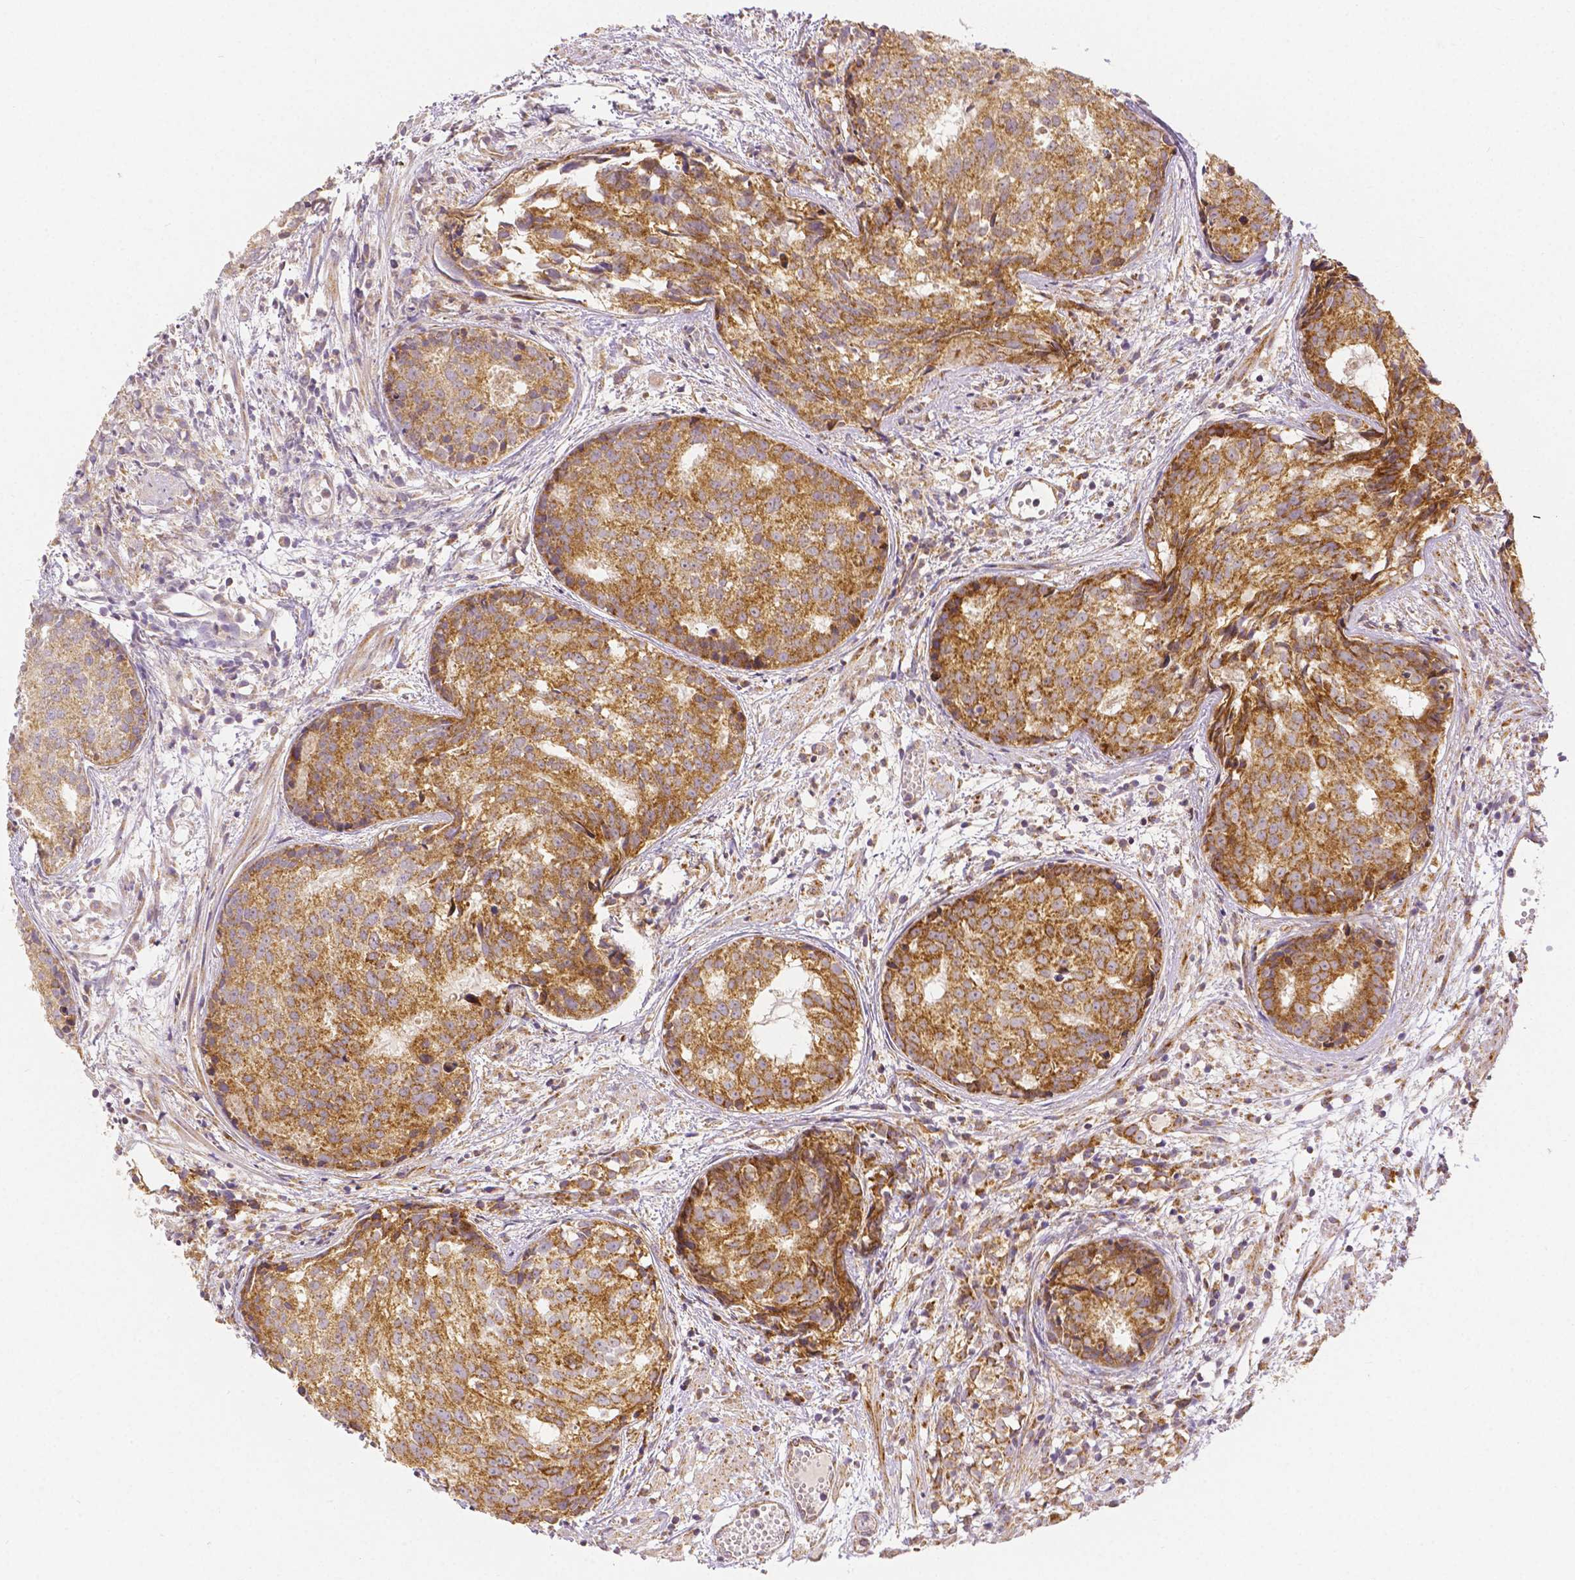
{"staining": {"intensity": "strong", "quantity": ">75%", "location": "cytoplasmic/membranous"}, "tissue": "prostate cancer", "cell_type": "Tumor cells", "image_type": "cancer", "snomed": [{"axis": "morphology", "description": "Adenocarcinoma, High grade"}, {"axis": "topography", "description": "Prostate"}], "caption": "DAB (3,3'-diaminobenzidine) immunohistochemical staining of prostate high-grade adenocarcinoma displays strong cytoplasmic/membranous protein positivity in about >75% of tumor cells.", "gene": "RHOT1", "patient": {"sex": "male", "age": 58}}